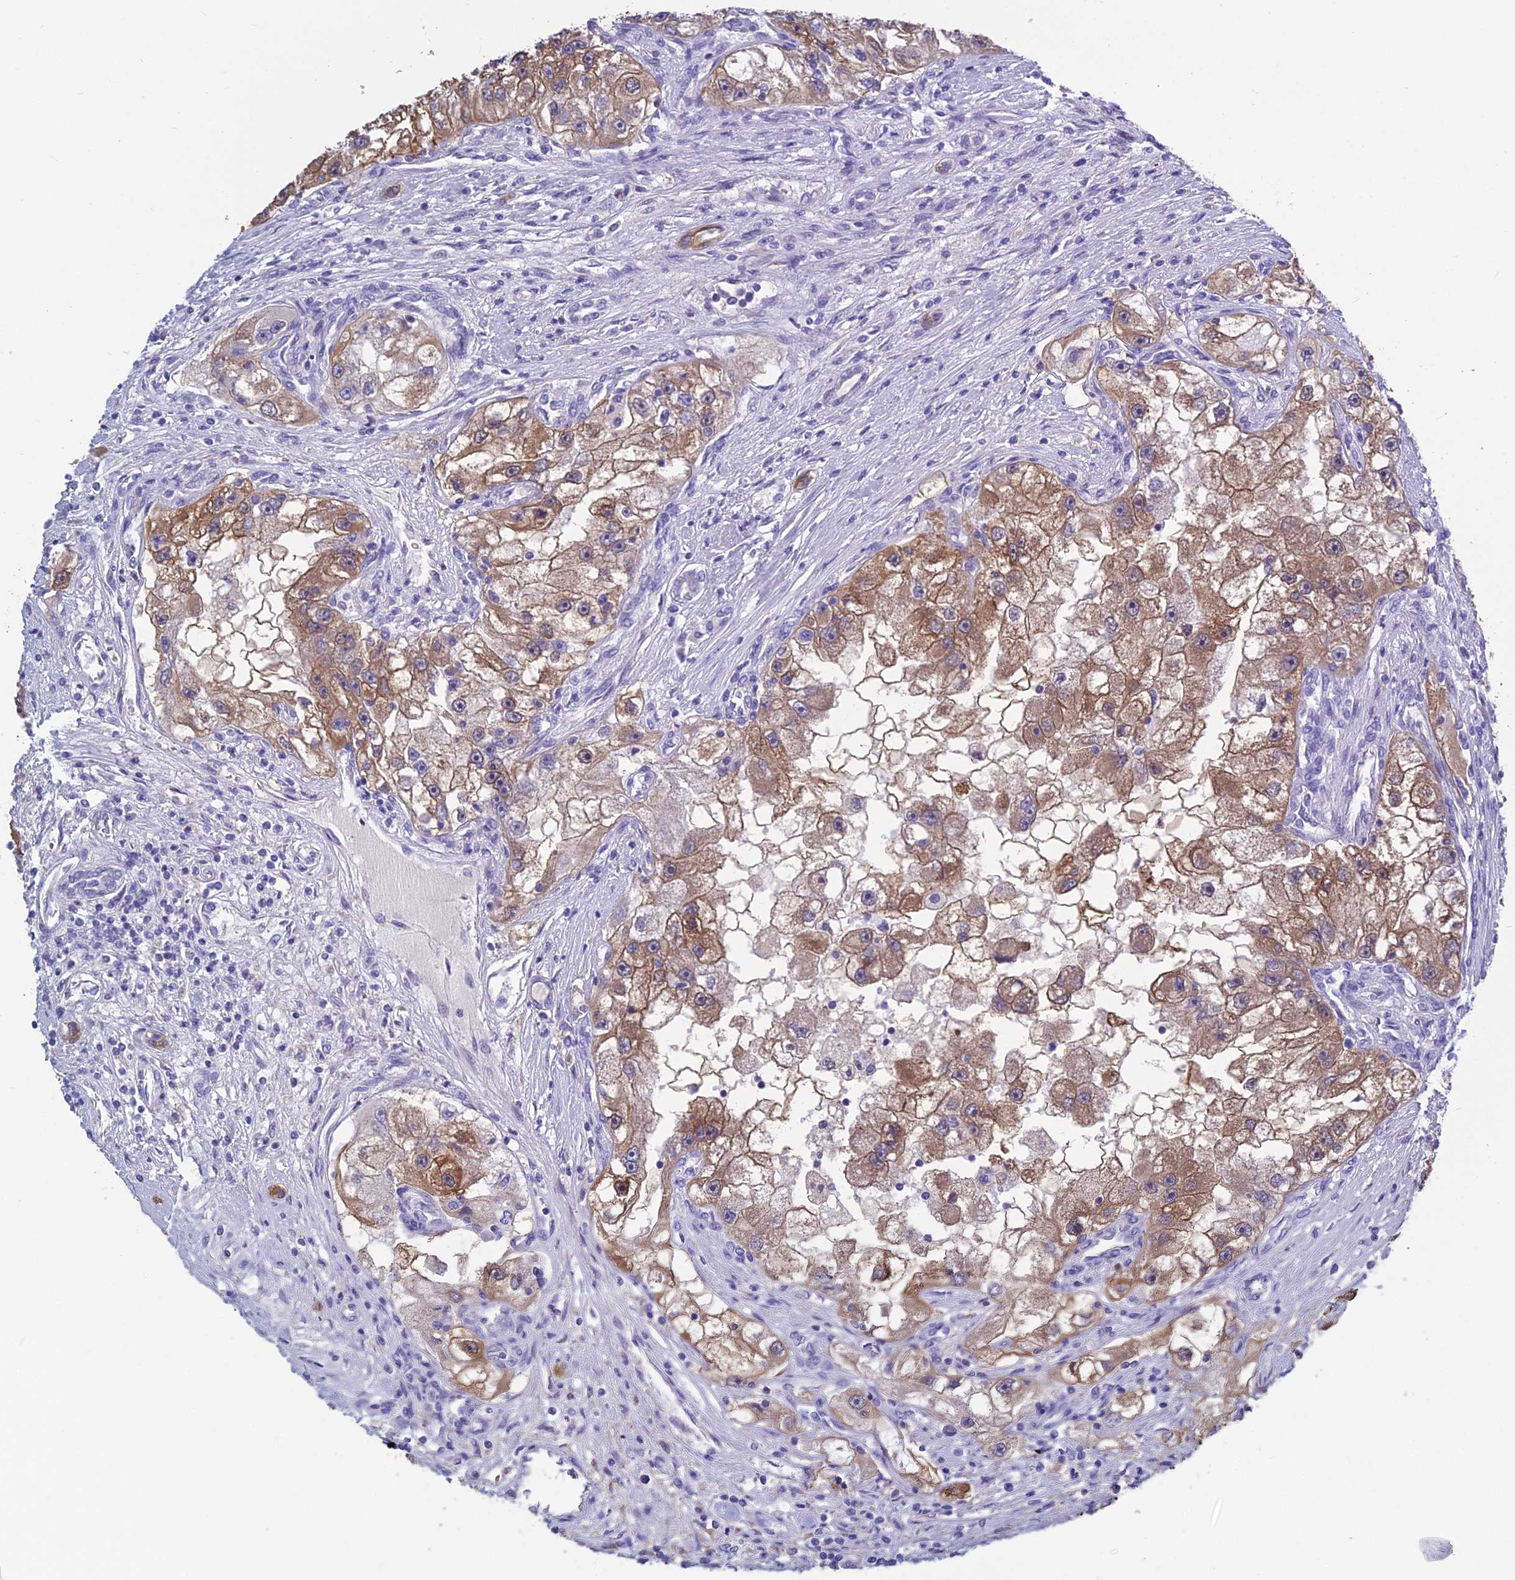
{"staining": {"intensity": "moderate", "quantity": "25%-75%", "location": "cytoplasmic/membranous"}, "tissue": "renal cancer", "cell_type": "Tumor cells", "image_type": "cancer", "snomed": [{"axis": "morphology", "description": "Adenocarcinoma, NOS"}, {"axis": "topography", "description": "Kidney"}], "caption": "This image demonstrates IHC staining of human adenocarcinoma (renal), with medium moderate cytoplasmic/membranous positivity in approximately 25%-75% of tumor cells.", "gene": "BHMT2", "patient": {"sex": "male", "age": 63}}